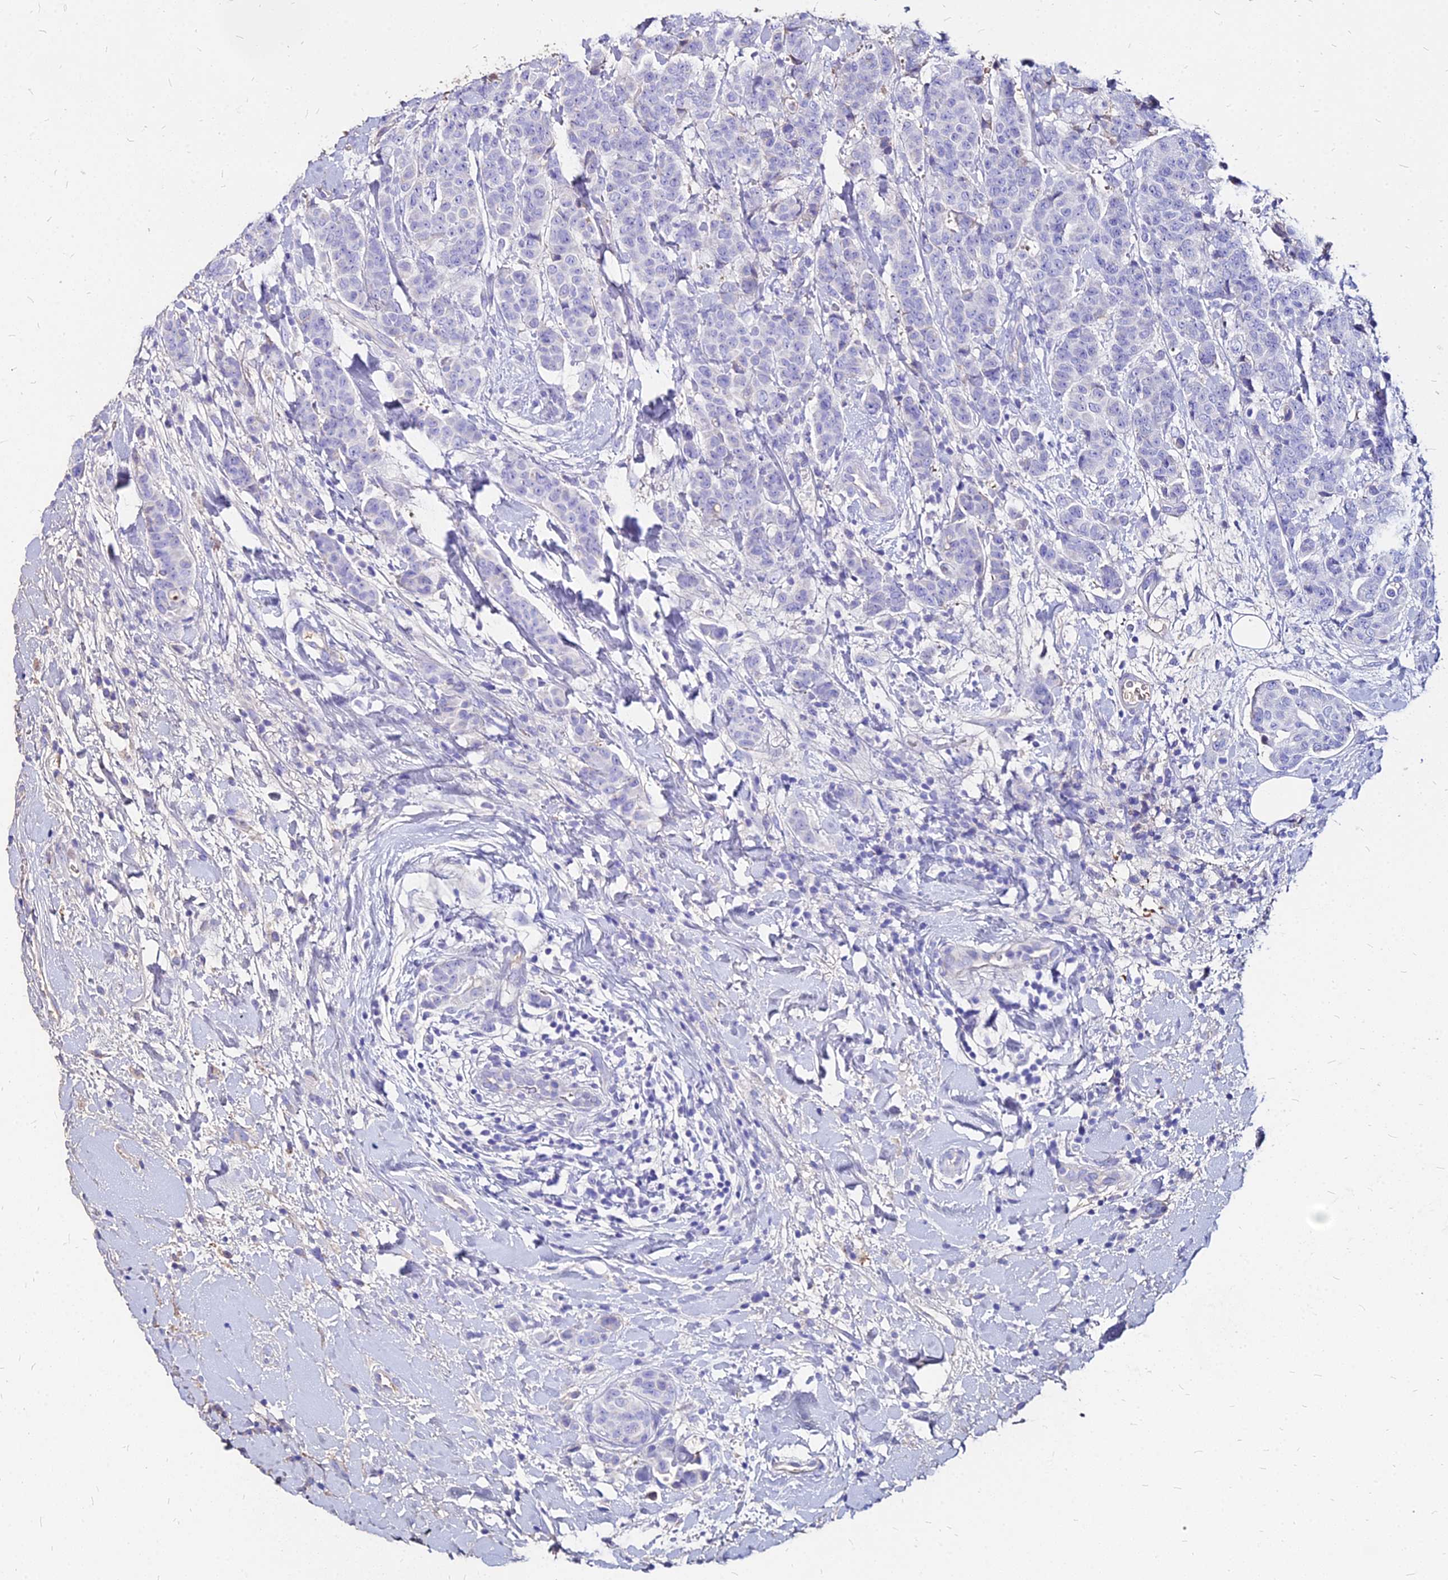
{"staining": {"intensity": "negative", "quantity": "none", "location": "none"}, "tissue": "breast cancer", "cell_type": "Tumor cells", "image_type": "cancer", "snomed": [{"axis": "morphology", "description": "Duct carcinoma"}, {"axis": "topography", "description": "Breast"}], "caption": "Immunohistochemistry of breast cancer (intraductal carcinoma) displays no positivity in tumor cells.", "gene": "NME5", "patient": {"sex": "female", "age": 40}}